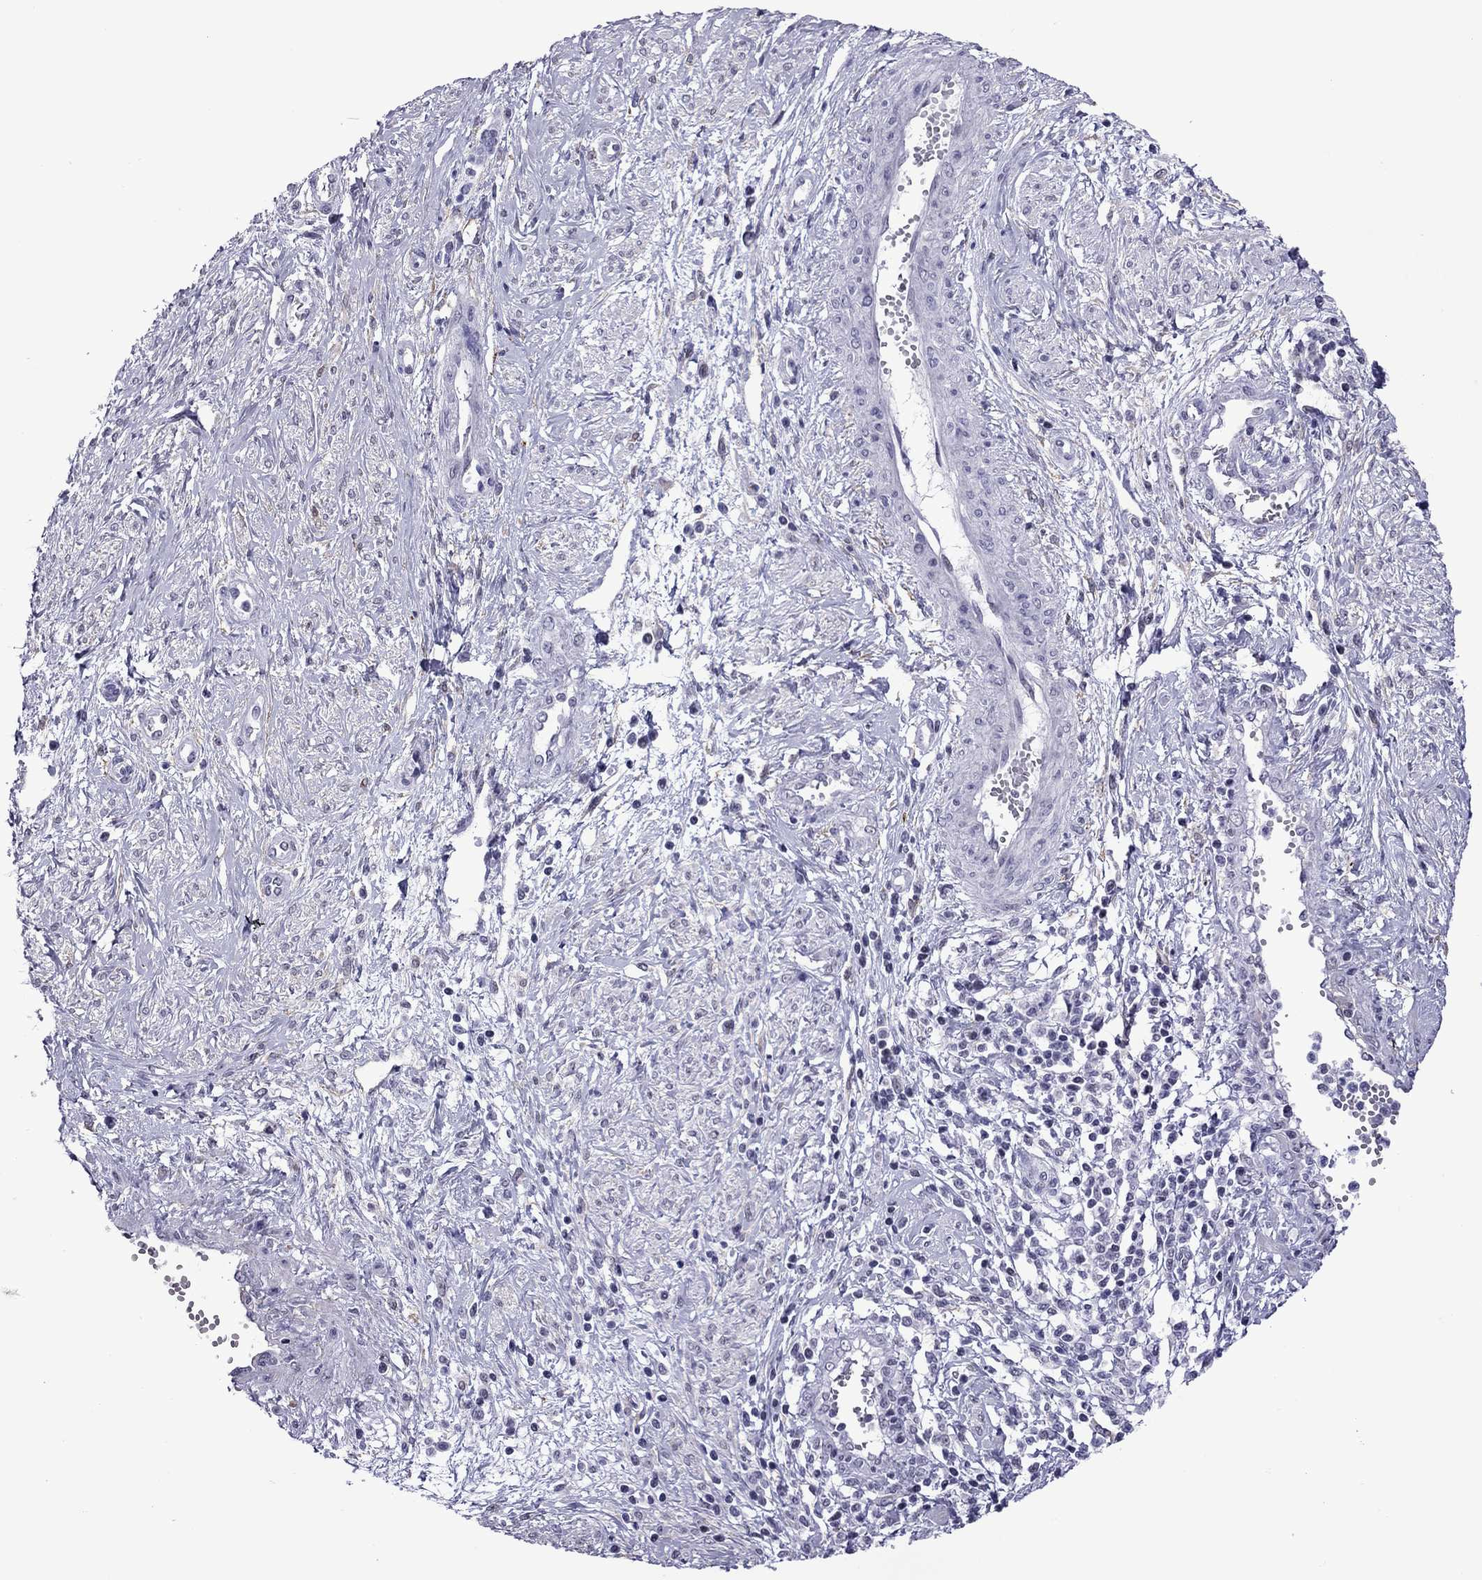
{"staining": {"intensity": "negative", "quantity": "none", "location": "none"}, "tissue": "cervical cancer", "cell_type": "Tumor cells", "image_type": "cancer", "snomed": [{"axis": "morphology", "description": "Squamous cell carcinoma, NOS"}, {"axis": "topography", "description": "Cervix"}], "caption": "Cervical cancer (squamous cell carcinoma) stained for a protein using immunohistochemistry (IHC) displays no expression tumor cells.", "gene": "ZNF646", "patient": {"sex": "female", "age": 34}}